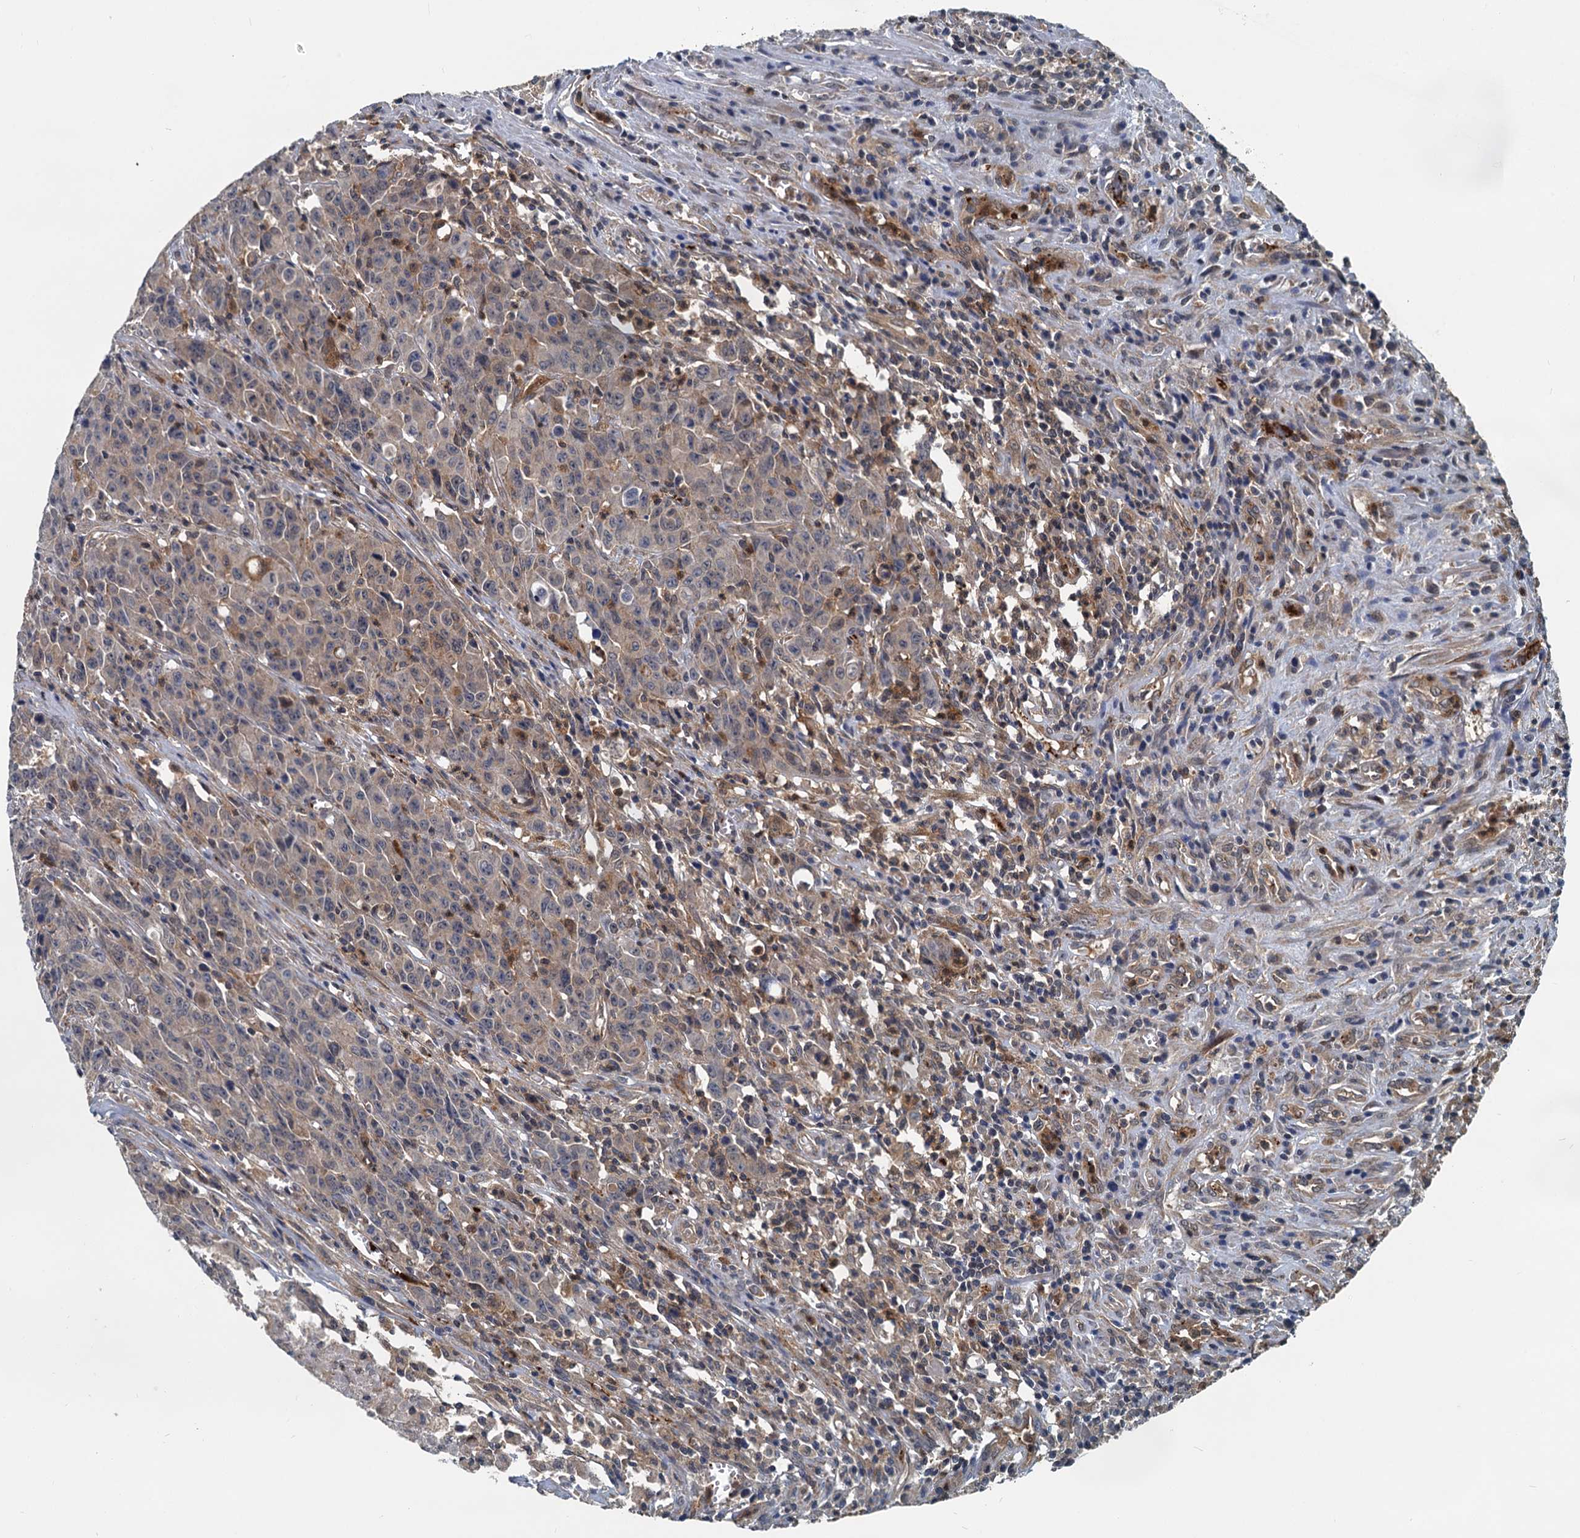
{"staining": {"intensity": "weak", "quantity": "<25%", "location": "cytoplasmic/membranous"}, "tissue": "colorectal cancer", "cell_type": "Tumor cells", "image_type": "cancer", "snomed": [{"axis": "morphology", "description": "Adenocarcinoma, NOS"}, {"axis": "topography", "description": "Colon"}], "caption": "Tumor cells show no significant protein expression in colorectal cancer.", "gene": "GCLM", "patient": {"sex": "male", "age": 62}}